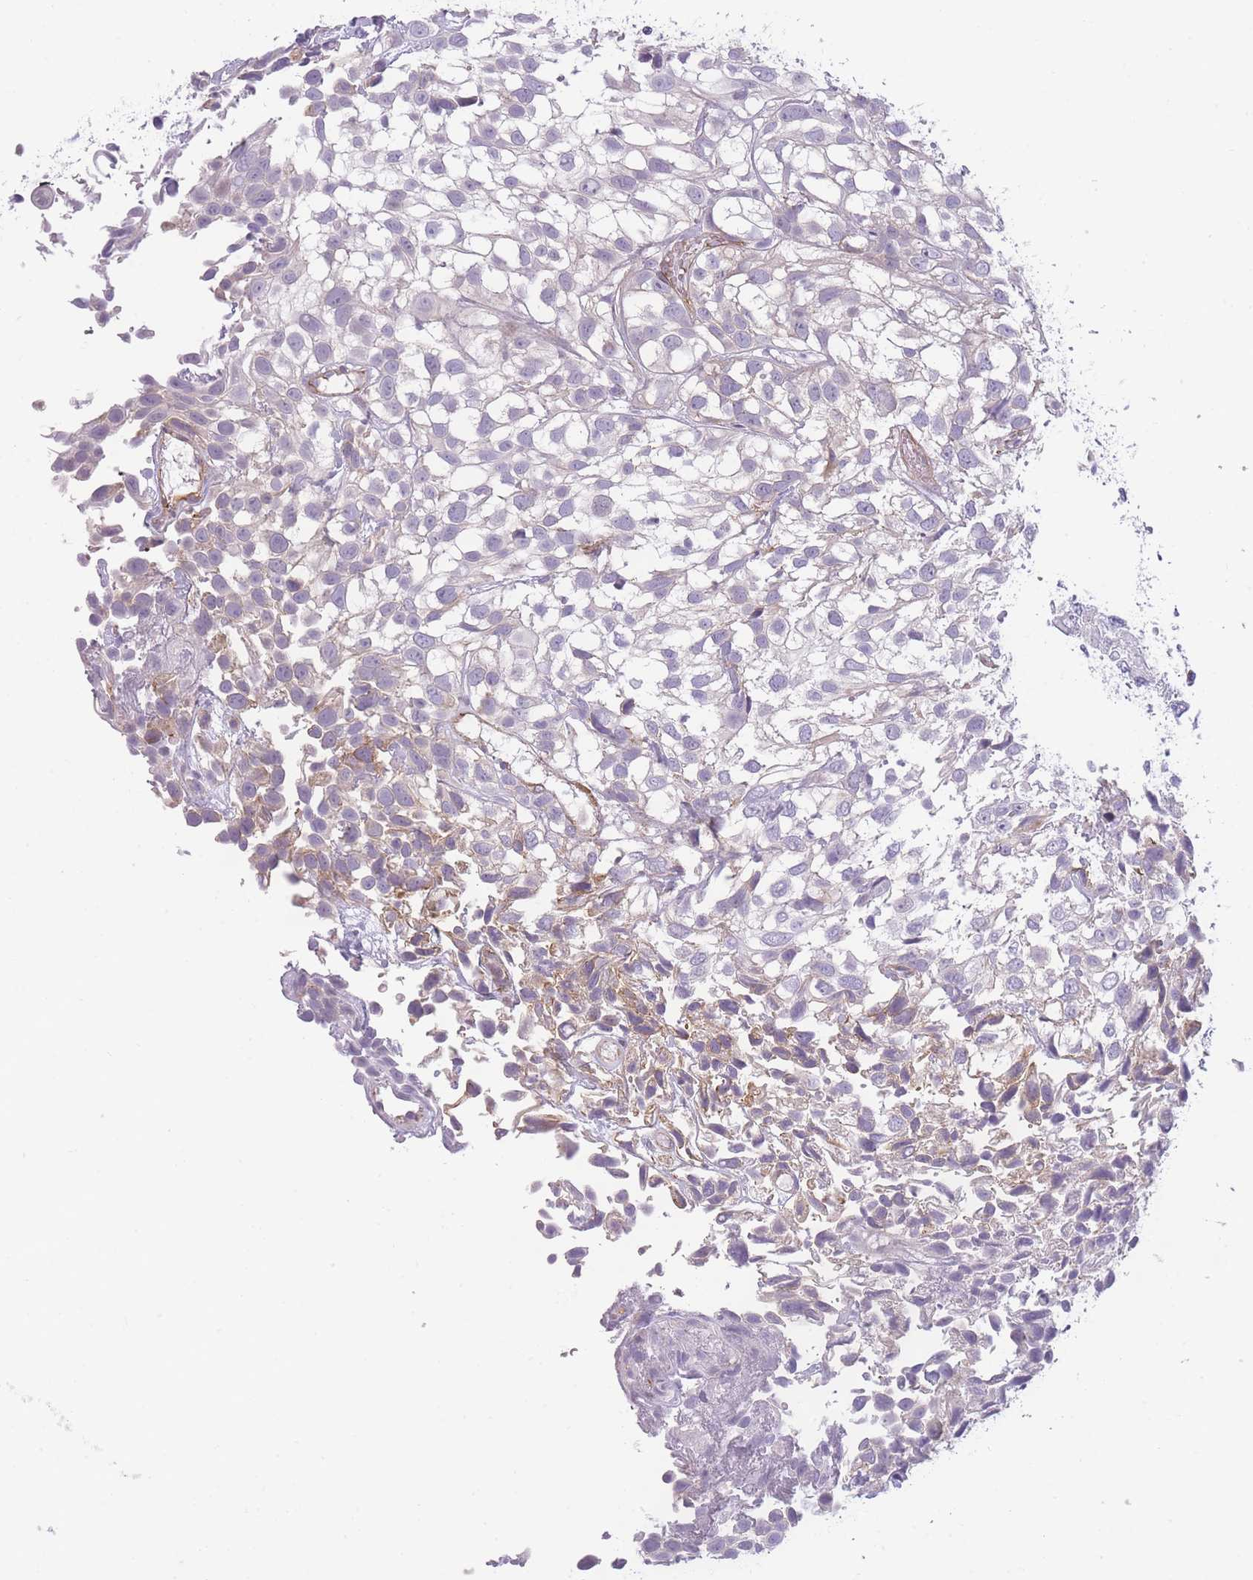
{"staining": {"intensity": "negative", "quantity": "none", "location": "none"}, "tissue": "urothelial cancer", "cell_type": "Tumor cells", "image_type": "cancer", "snomed": [{"axis": "morphology", "description": "Urothelial carcinoma, High grade"}, {"axis": "topography", "description": "Urinary bladder"}], "caption": "Histopathology image shows no significant protein positivity in tumor cells of urothelial carcinoma (high-grade). (Stains: DAB immunohistochemistry with hematoxylin counter stain, Microscopy: brightfield microscopy at high magnification).", "gene": "OR6B3", "patient": {"sex": "male", "age": 56}}